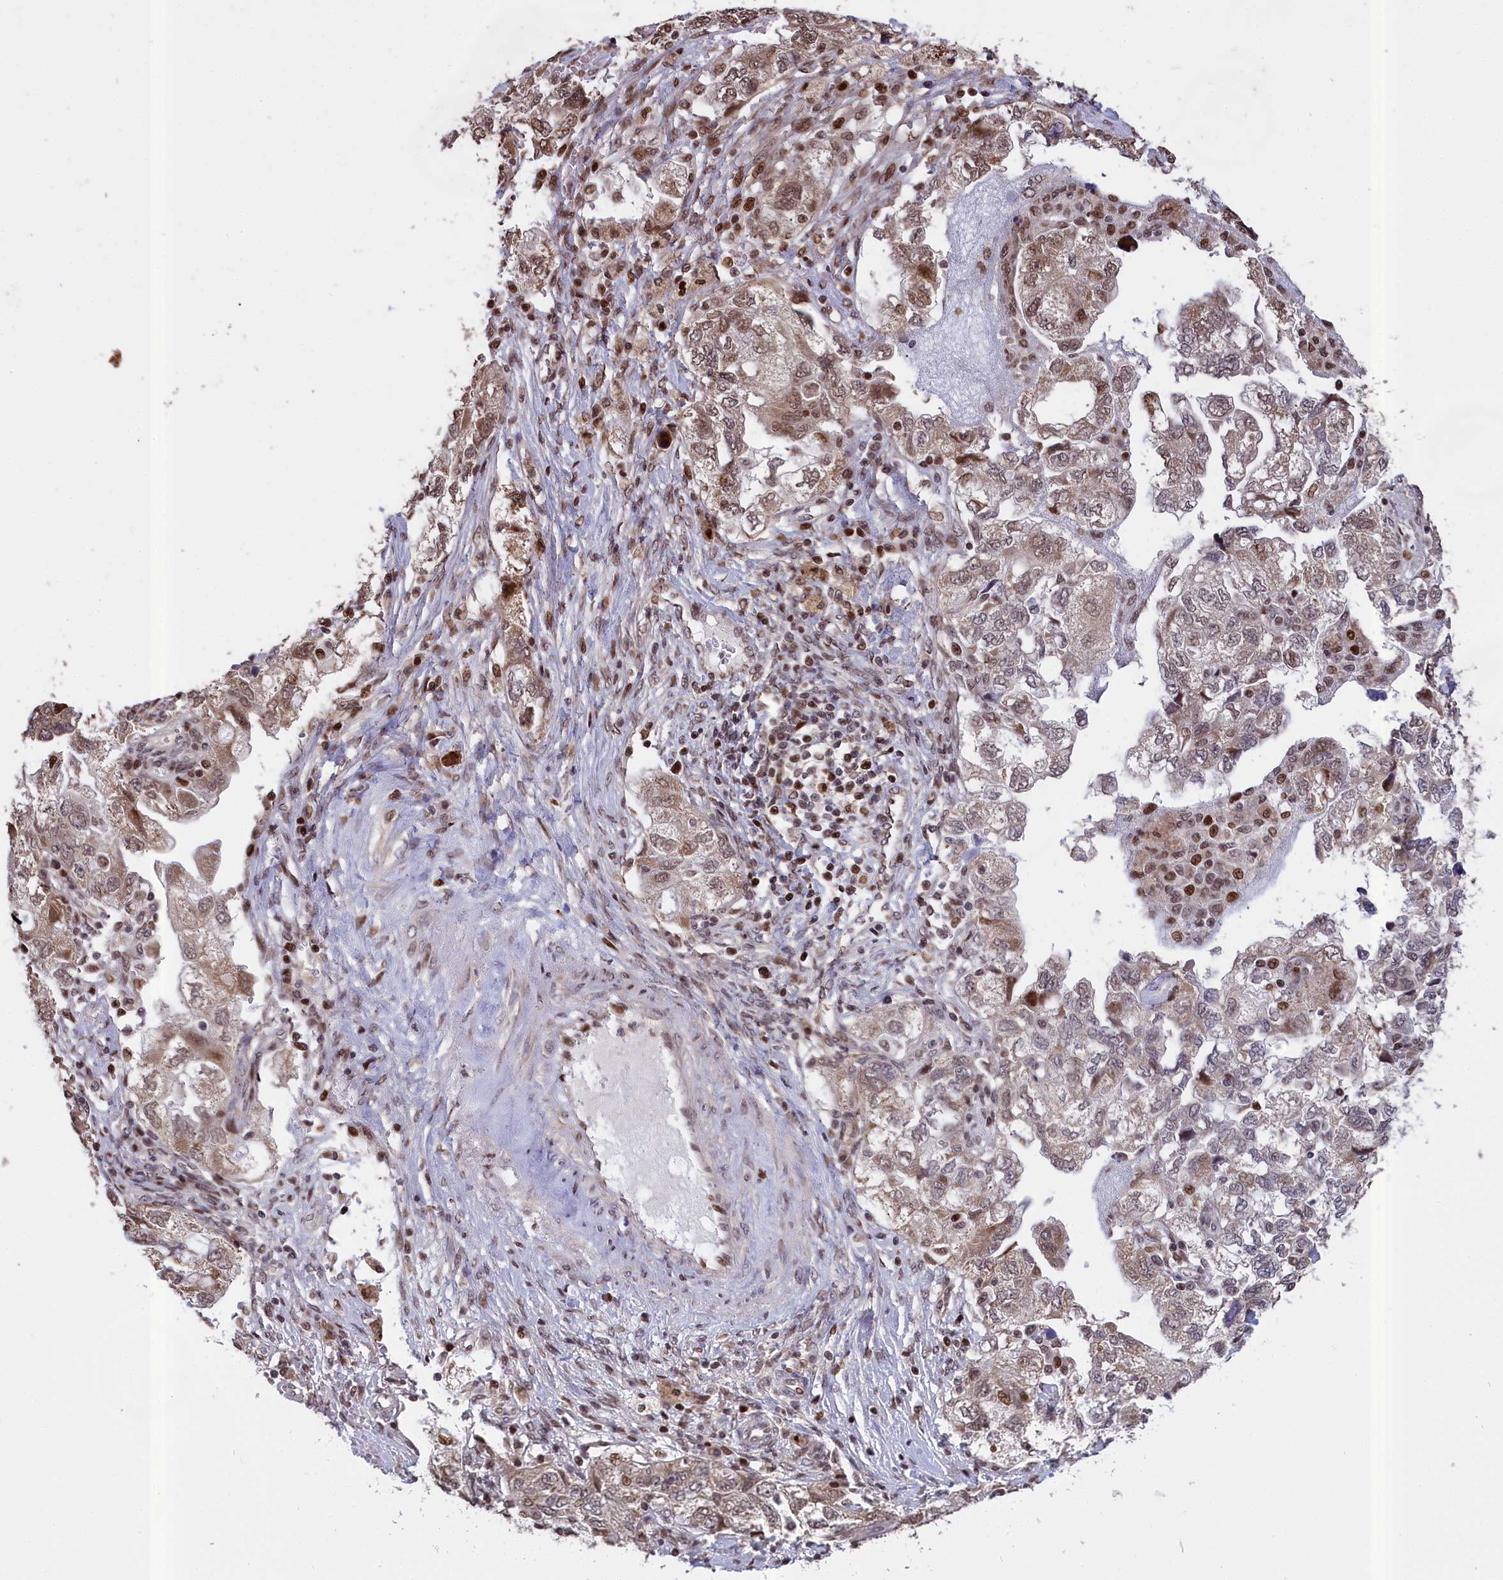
{"staining": {"intensity": "moderate", "quantity": "25%-75%", "location": "cytoplasmic/membranous,nuclear"}, "tissue": "ovarian cancer", "cell_type": "Tumor cells", "image_type": "cancer", "snomed": [{"axis": "morphology", "description": "Carcinoma, NOS"}, {"axis": "morphology", "description": "Cystadenocarcinoma, serous, NOS"}, {"axis": "topography", "description": "Ovary"}], "caption": "Moderate cytoplasmic/membranous and nuclear positivity is seen in about 25%-75% of tumor cells in ovarian cancer. (DAB IHC, brown staining for protein, blue staining for nuclei).", "gene": "RELB", "patient": {"sex": "female", "age": 69}}